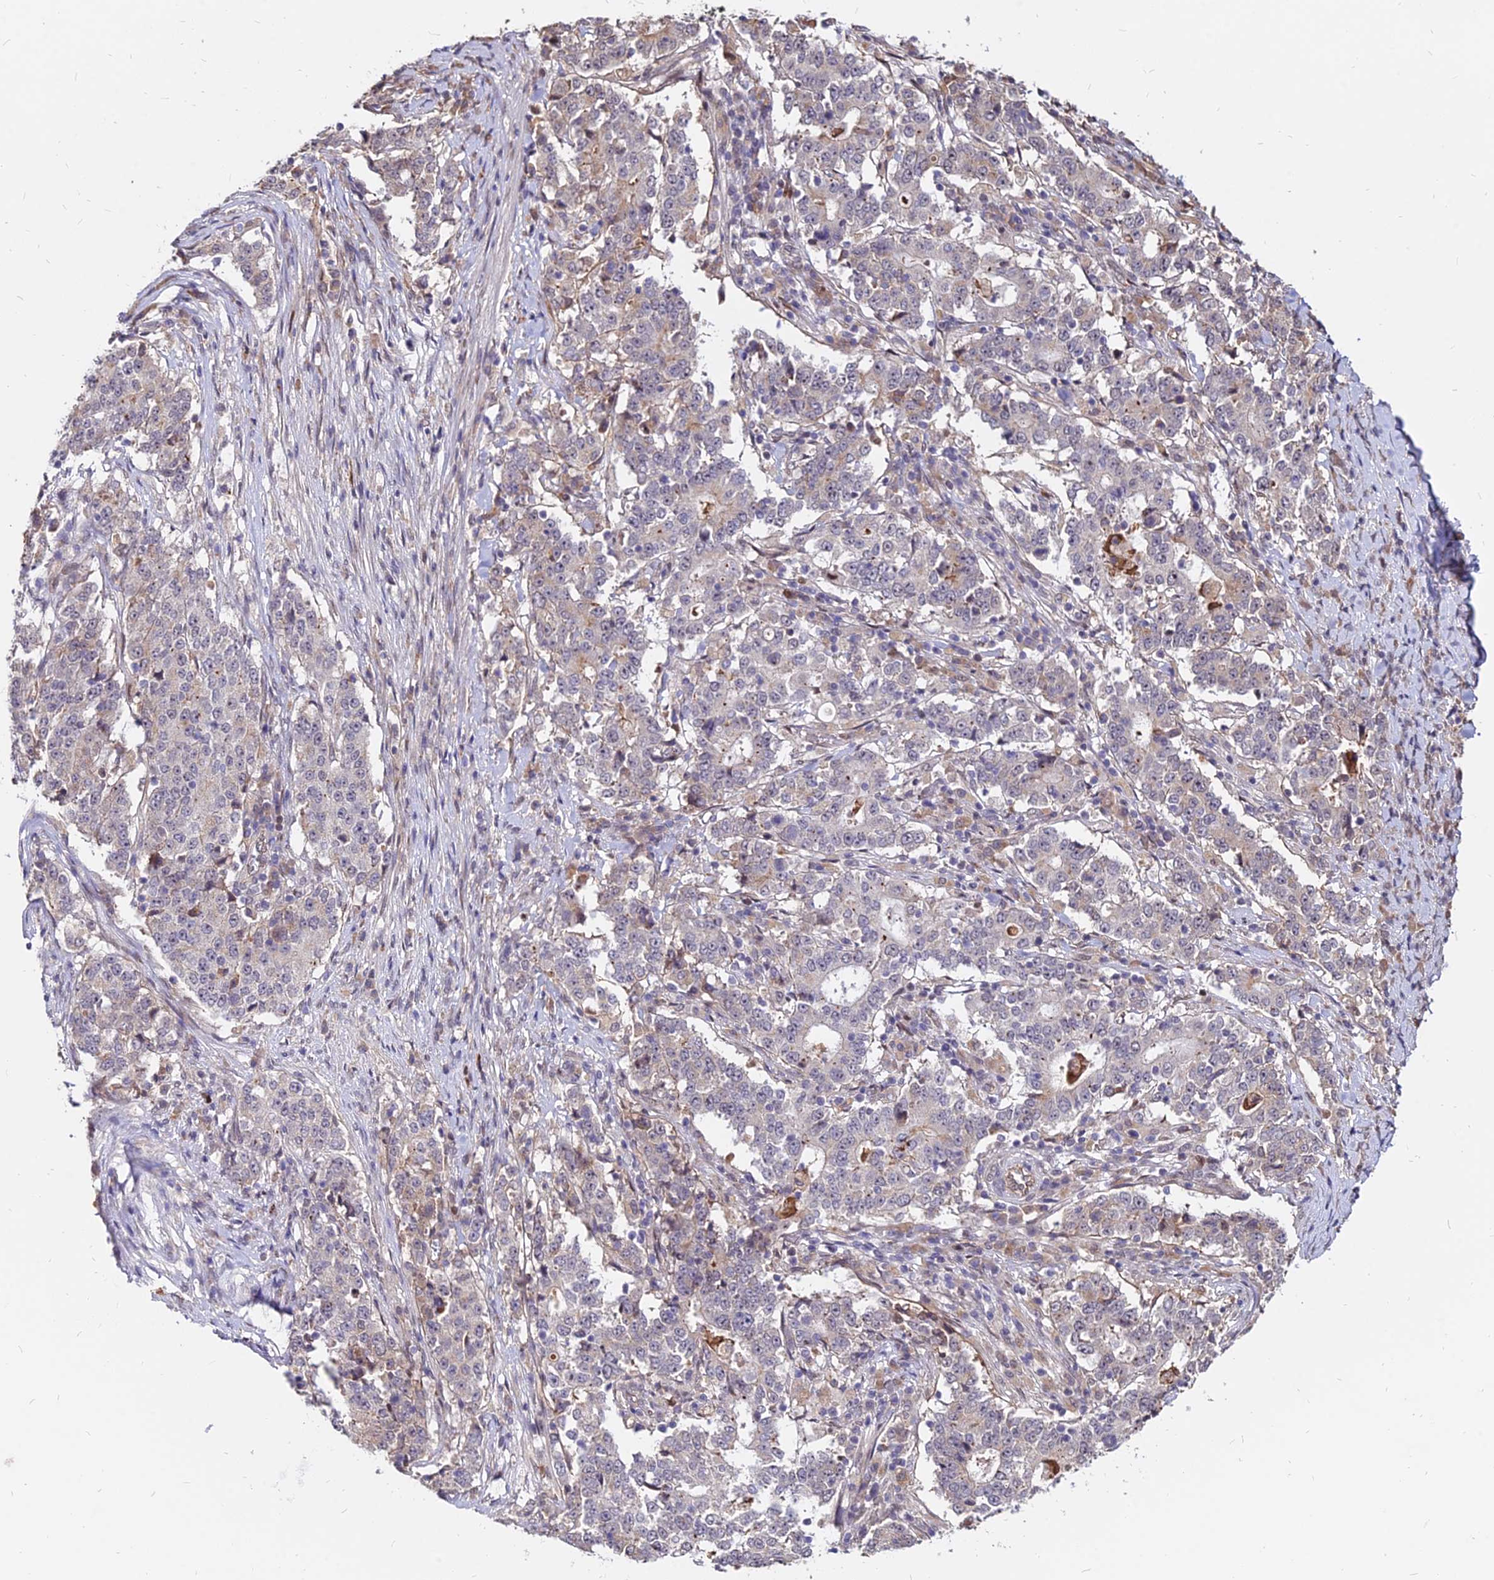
{"staining": {"intensity": "weak", "quantity": "<25%", "location": "cytoplasmic/membranous"}, "tissue": "stomach cancer", "cell_type": "Tumor cells", "image_type": "cancer", "snomed": [{"axis": "morphology", "description": "Adenocarcinoma, NOS"}, {"axis": "topography", "description": "Stomach"}], "caption": "Immunohistochemistry of human stomach cancer shows no staining in tumor cells. (IHC, brightfield microscopy, high magnification).", "gene": "C11orf68", "patient": {"sex": "male", "age": 59}}